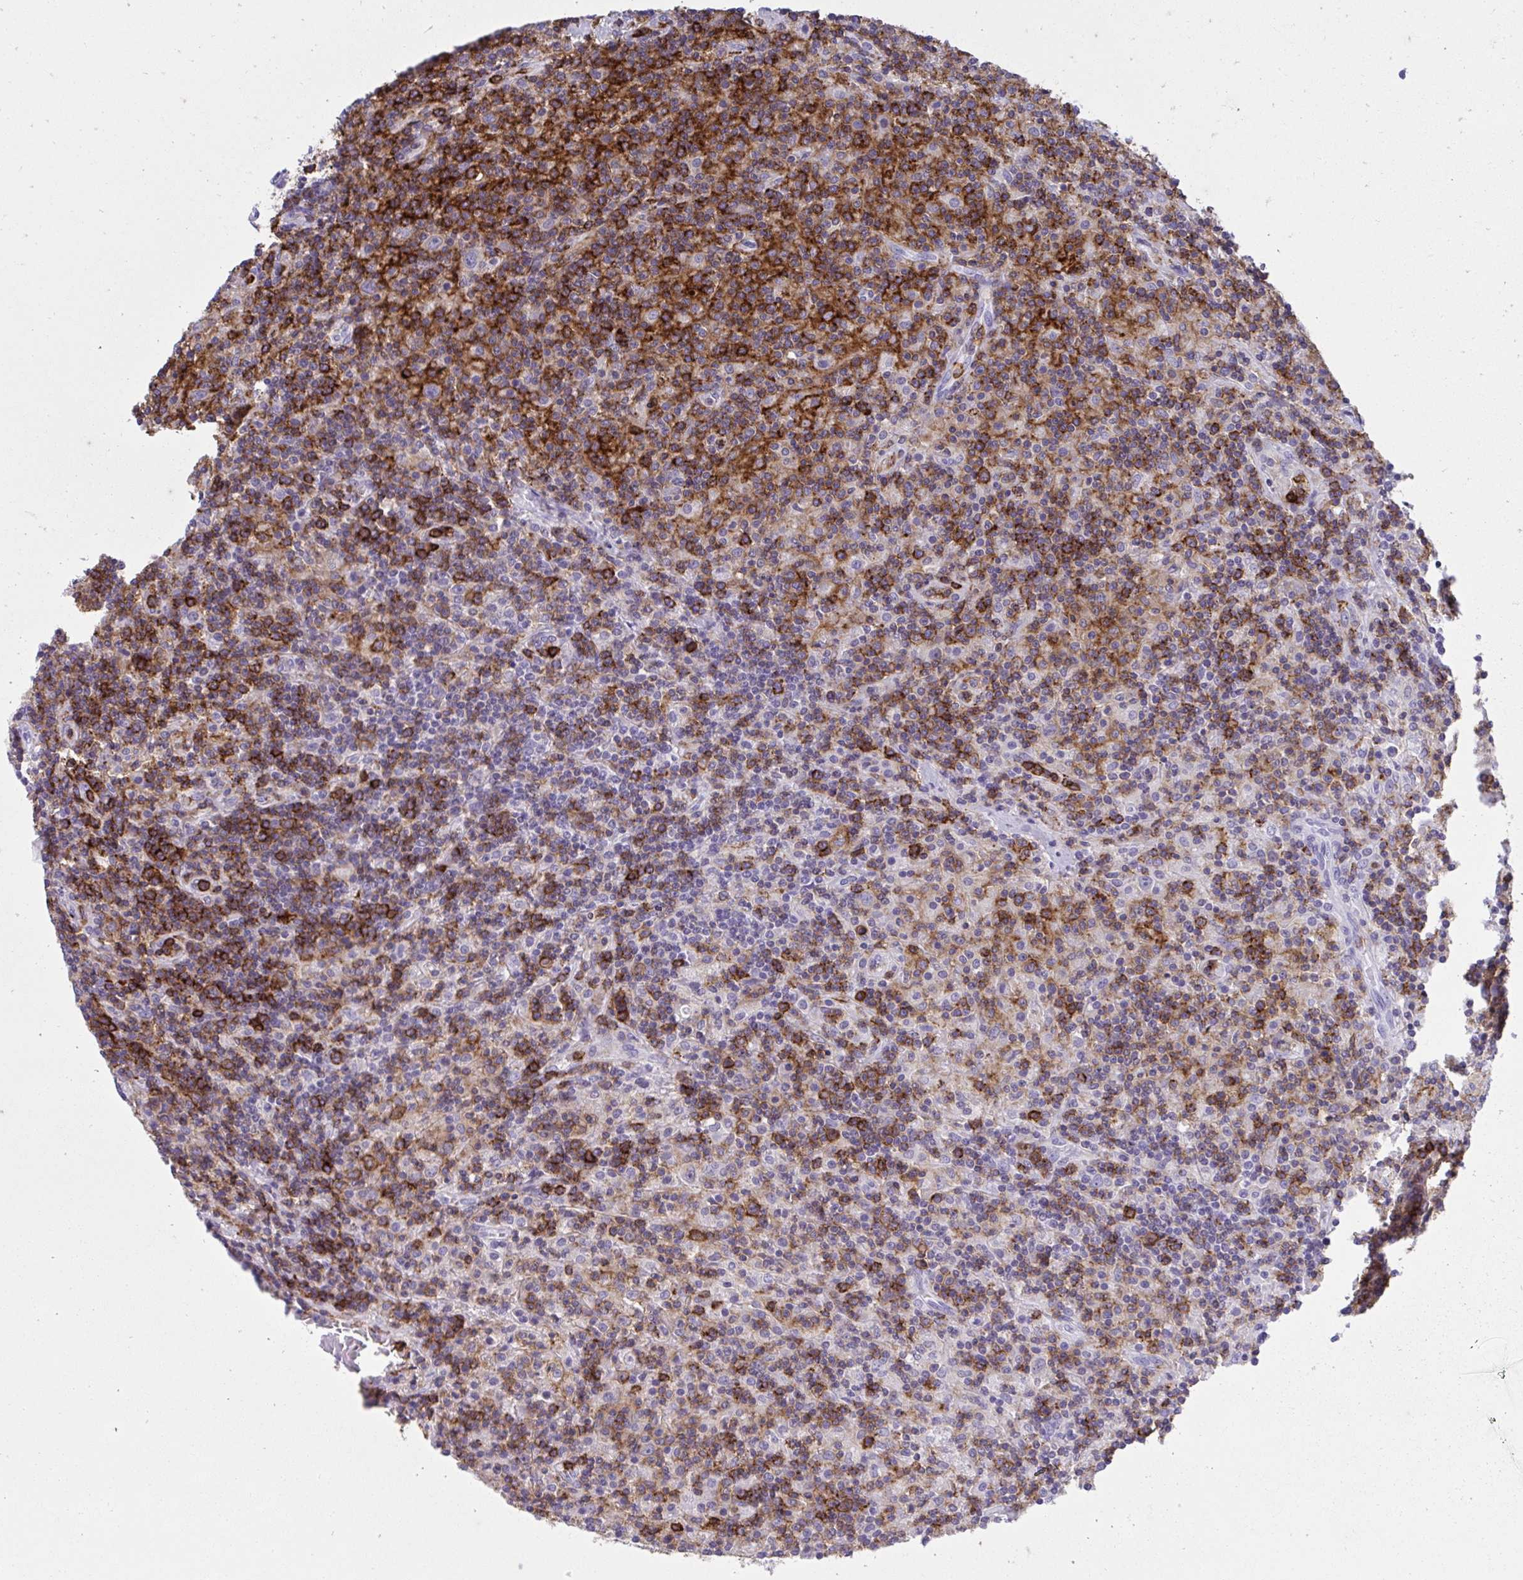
{"staining": {"intensity": "negative", "quantity": "none", "location": "none"}, "tissue": "lymphoma", "cell_type": "Tumor cells", "image_type": "cancer", "snomed": [{"axis": "morphology", "description": "Hodgkin's disease, NOS"}, {"axis": "topography", "description": "Lymph node"}], "caption": "Human Hodgkin's disease stained for a protein using immunohistochemistry (IHC) shows no staining in tumor cells.", "gene": "SPN", "patient": {"sex": "male", "age": 70}}